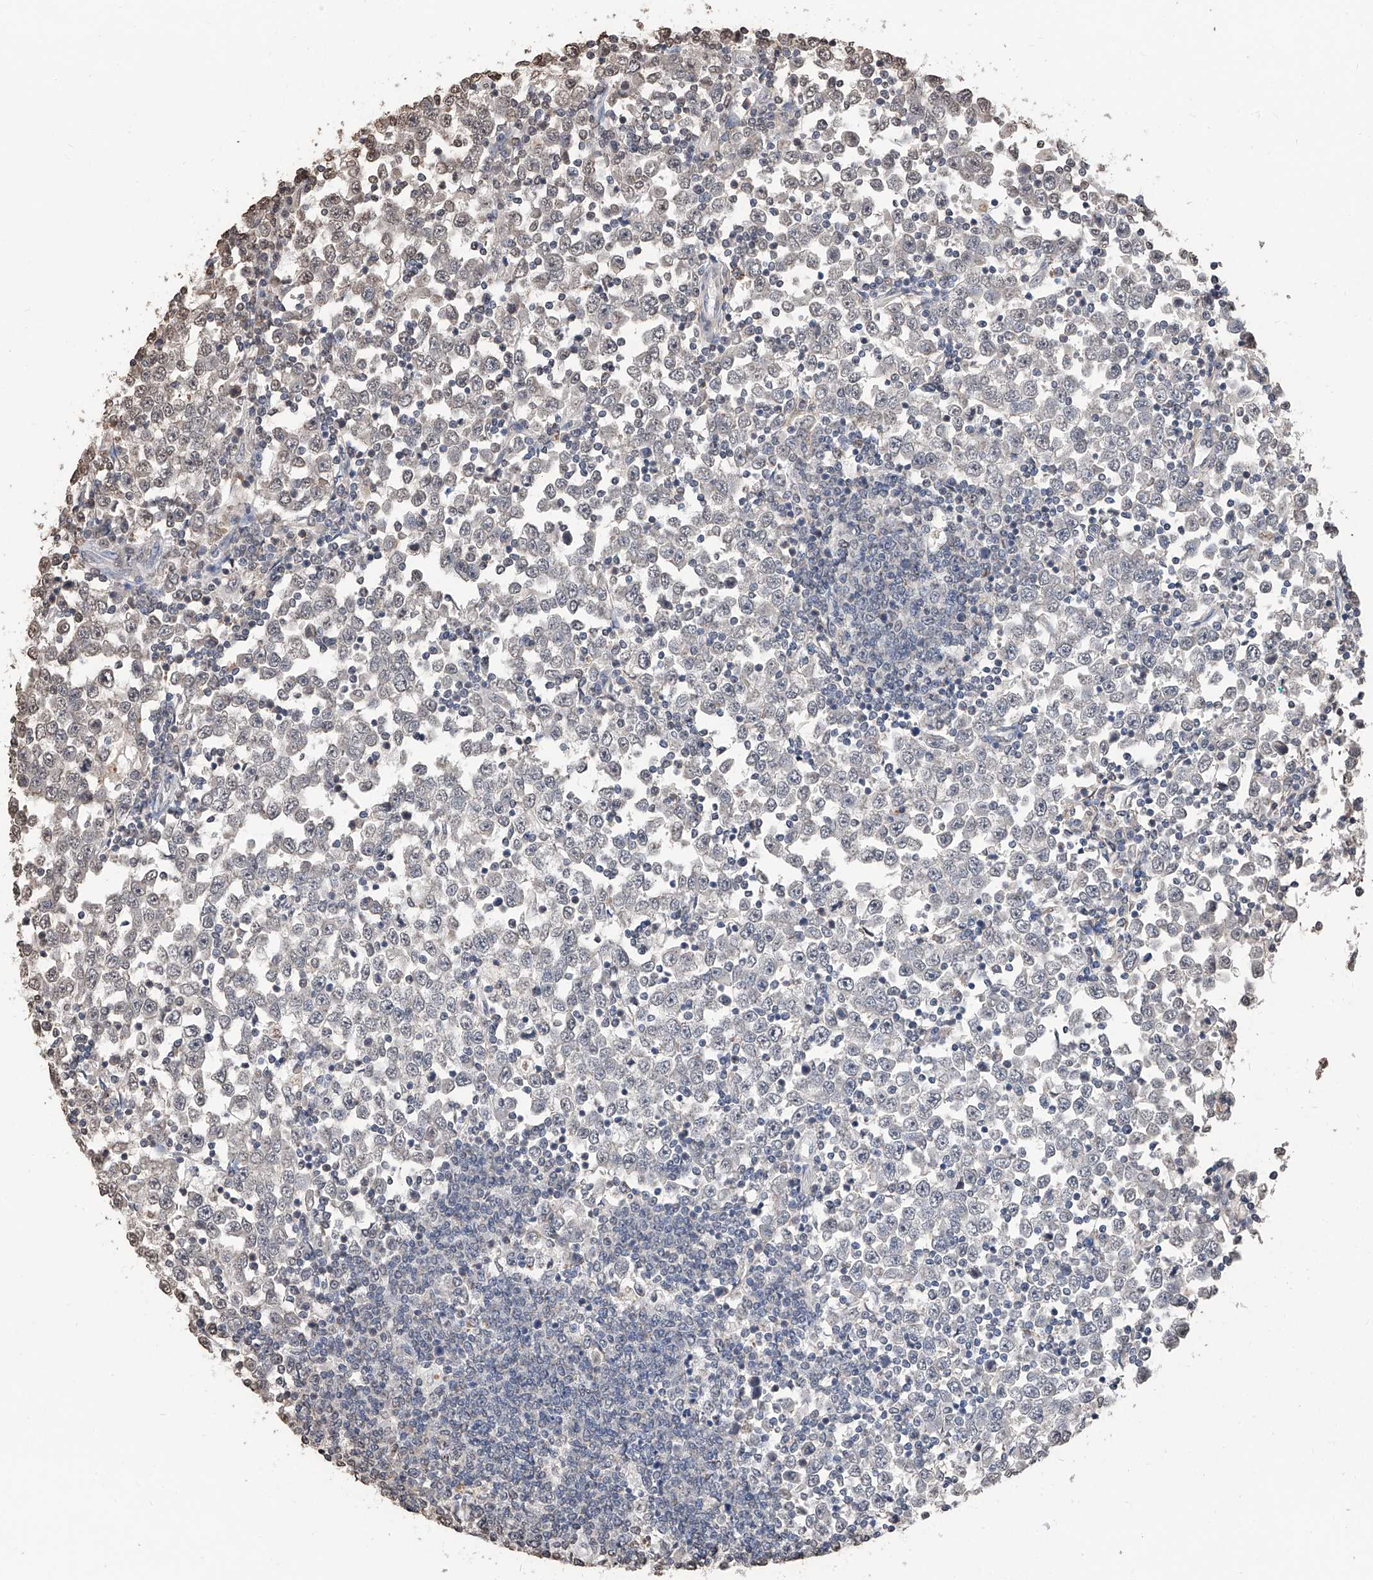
{"staining": {"intensity": "weak", "quantity": "25%-75%", "location": "nuclear"}, "tissue": "testis cancer", "cell_type": "Tumor cells", "image_type": "cancer", "snomed": [{"axis": "morphology", "description": "Seminoma, NOS"}, {"axis": "topography", "description": "Testis"}], "caption": "Immunohistochemical staining of testis cancer demonstrates weak nuclear protein expression in about 25%-75% of tumor cells. (Stains: DAB (3,3'-diaminobenzidine) in brown, nuclei in blue, Microscopy: brightfield microscopy at high magnification).", "gene": "RP9", "patient": {"sex": "male", "age": 65}}